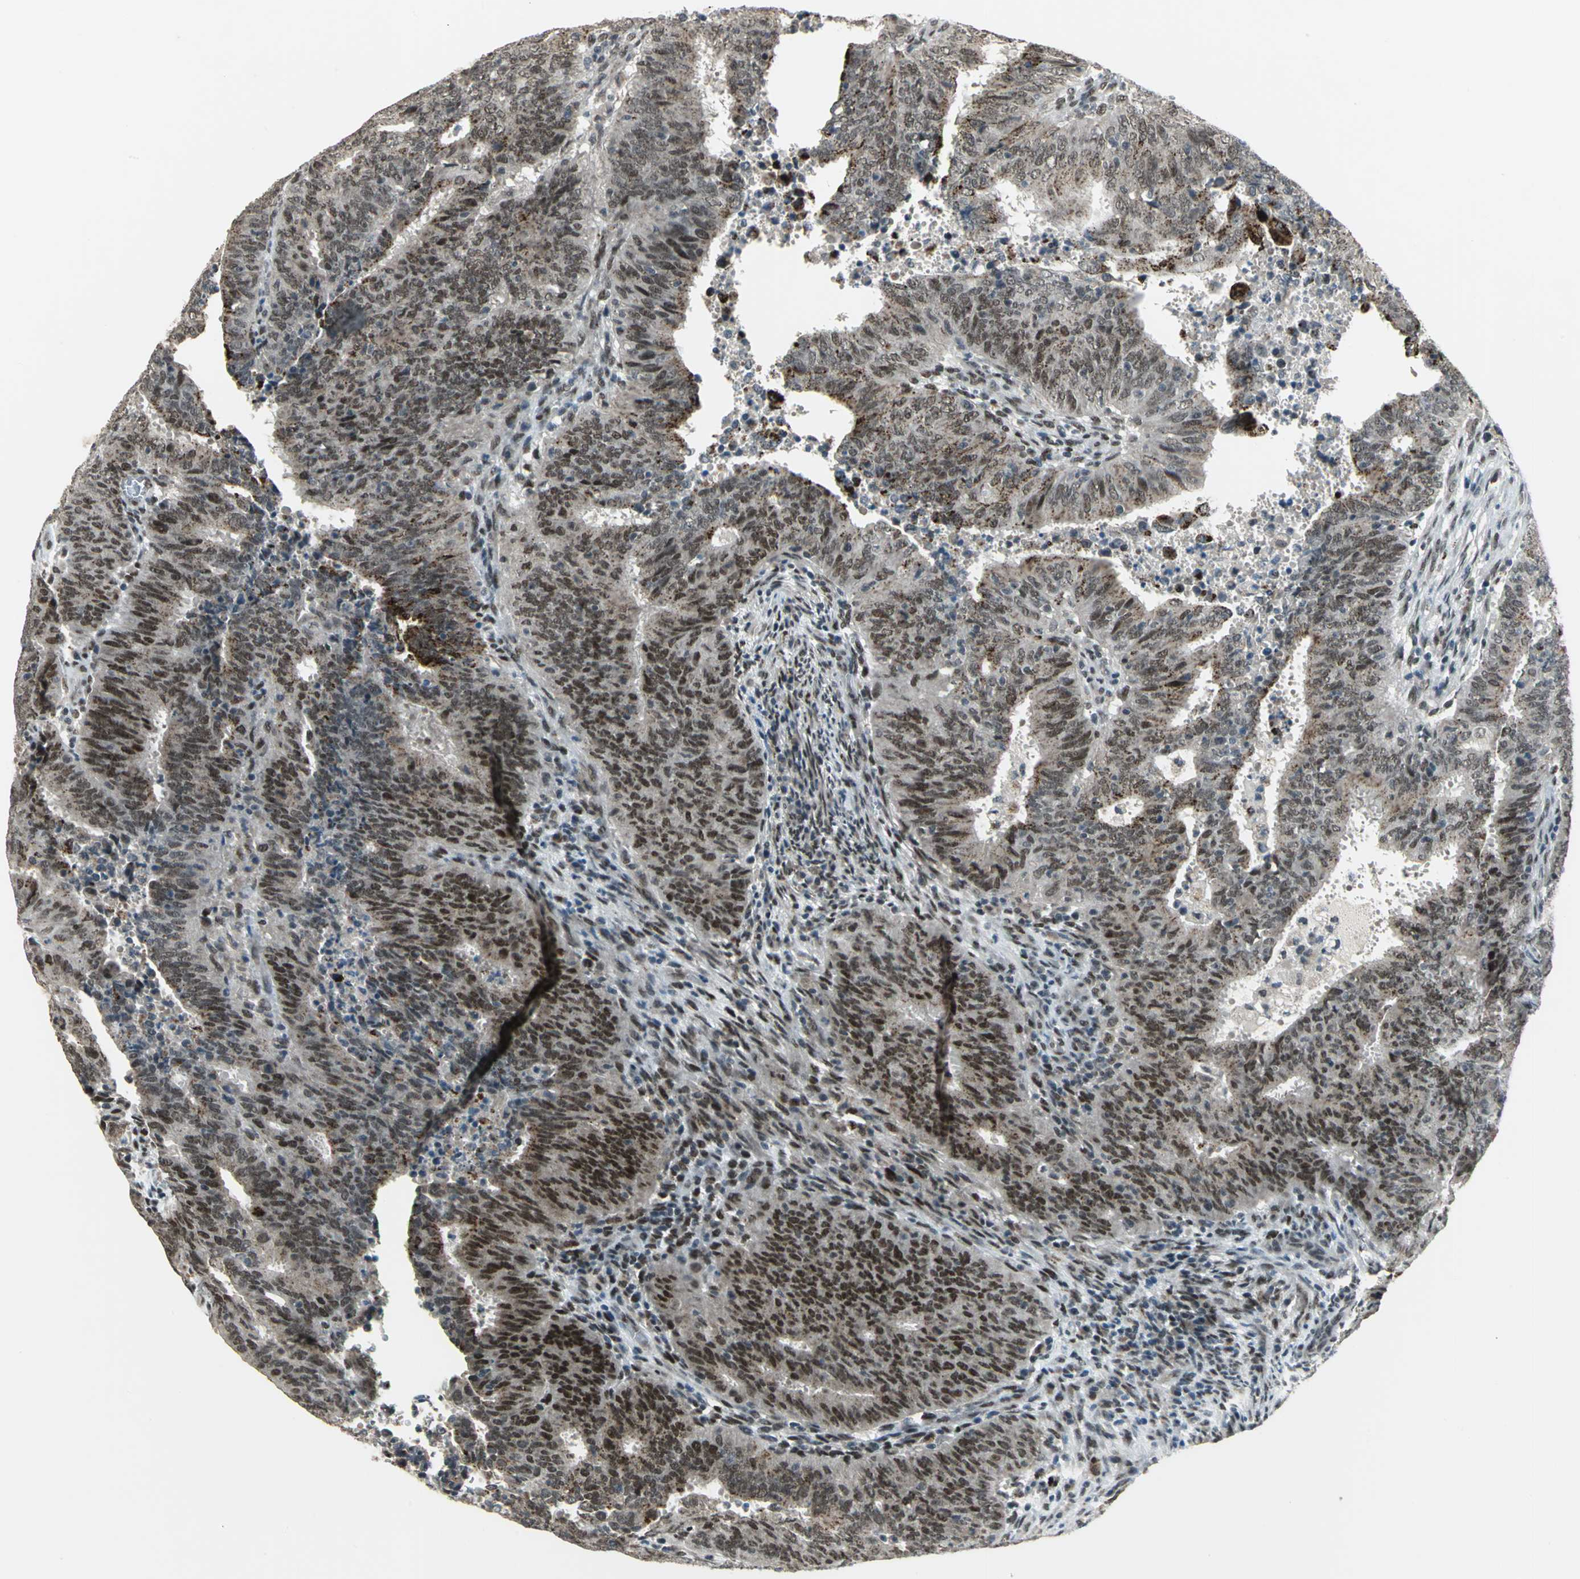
{"staining": {"intensity": "moderate", "quantity": "25%-75%", "location": "nuclear"}, "tissue": "cervical cancer", "cell_type": "Tumor cells", "image_type": "cancer", "snomed": [{"axis": "morphology", "description": "Adenocarcinoma, NOS"}, {"axis": "topography", "description": "Cervix"}], "caption": "Immunohistochemistry (IHC) photomicrograph of neoplastic tissue: adenocarcinoma (cervical) stained using IHC reveals medium levels of moderate protein expression localized specifically in the nuclear of tumor cells, appearing as a nuclear brown color.", "gene": "ELF2", "patient": {"sex": "female", "age": 44}}